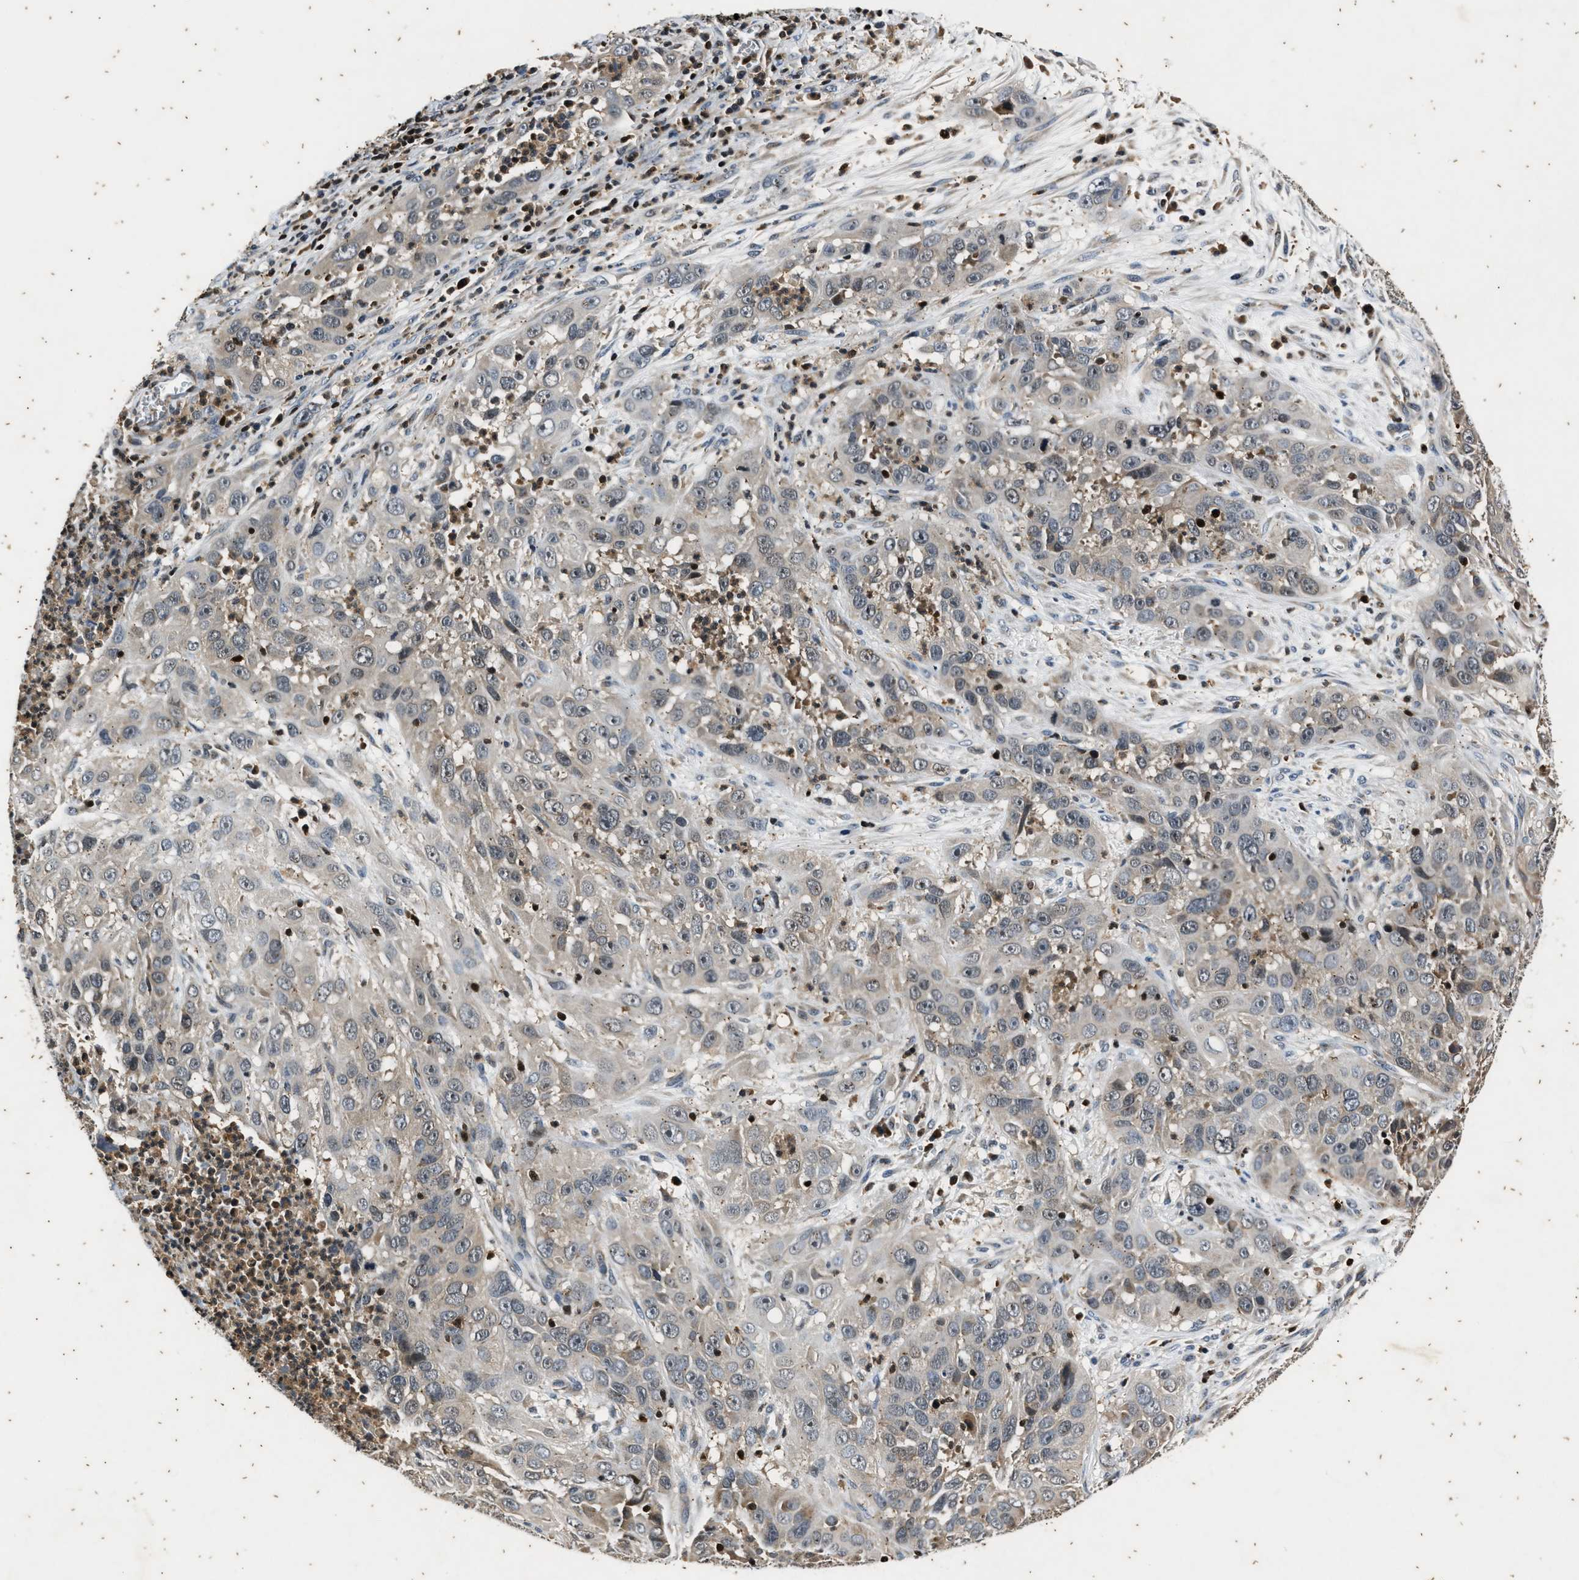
{"staining": {"intensity": "weak", "quantity": "25%-75%", "location": "cytoplasmic/membranous"}, "tissue": "cervical cancer", "cell_type": "Tumor cells", "image_type": "cancer", "snomed": [{"axis": "morphology", "description": "Squamous cell carcinoma, NOS"}, {"axis": "topography", "description": "Cervix"}], "caption": "A photomicrograph of cervical cancer stained for a protein exhibits weak cytoplasmic/membranous brown staining in tumor cells.", "gene": "PTPN7", "patient": {"sex": "female", "age": 32}}